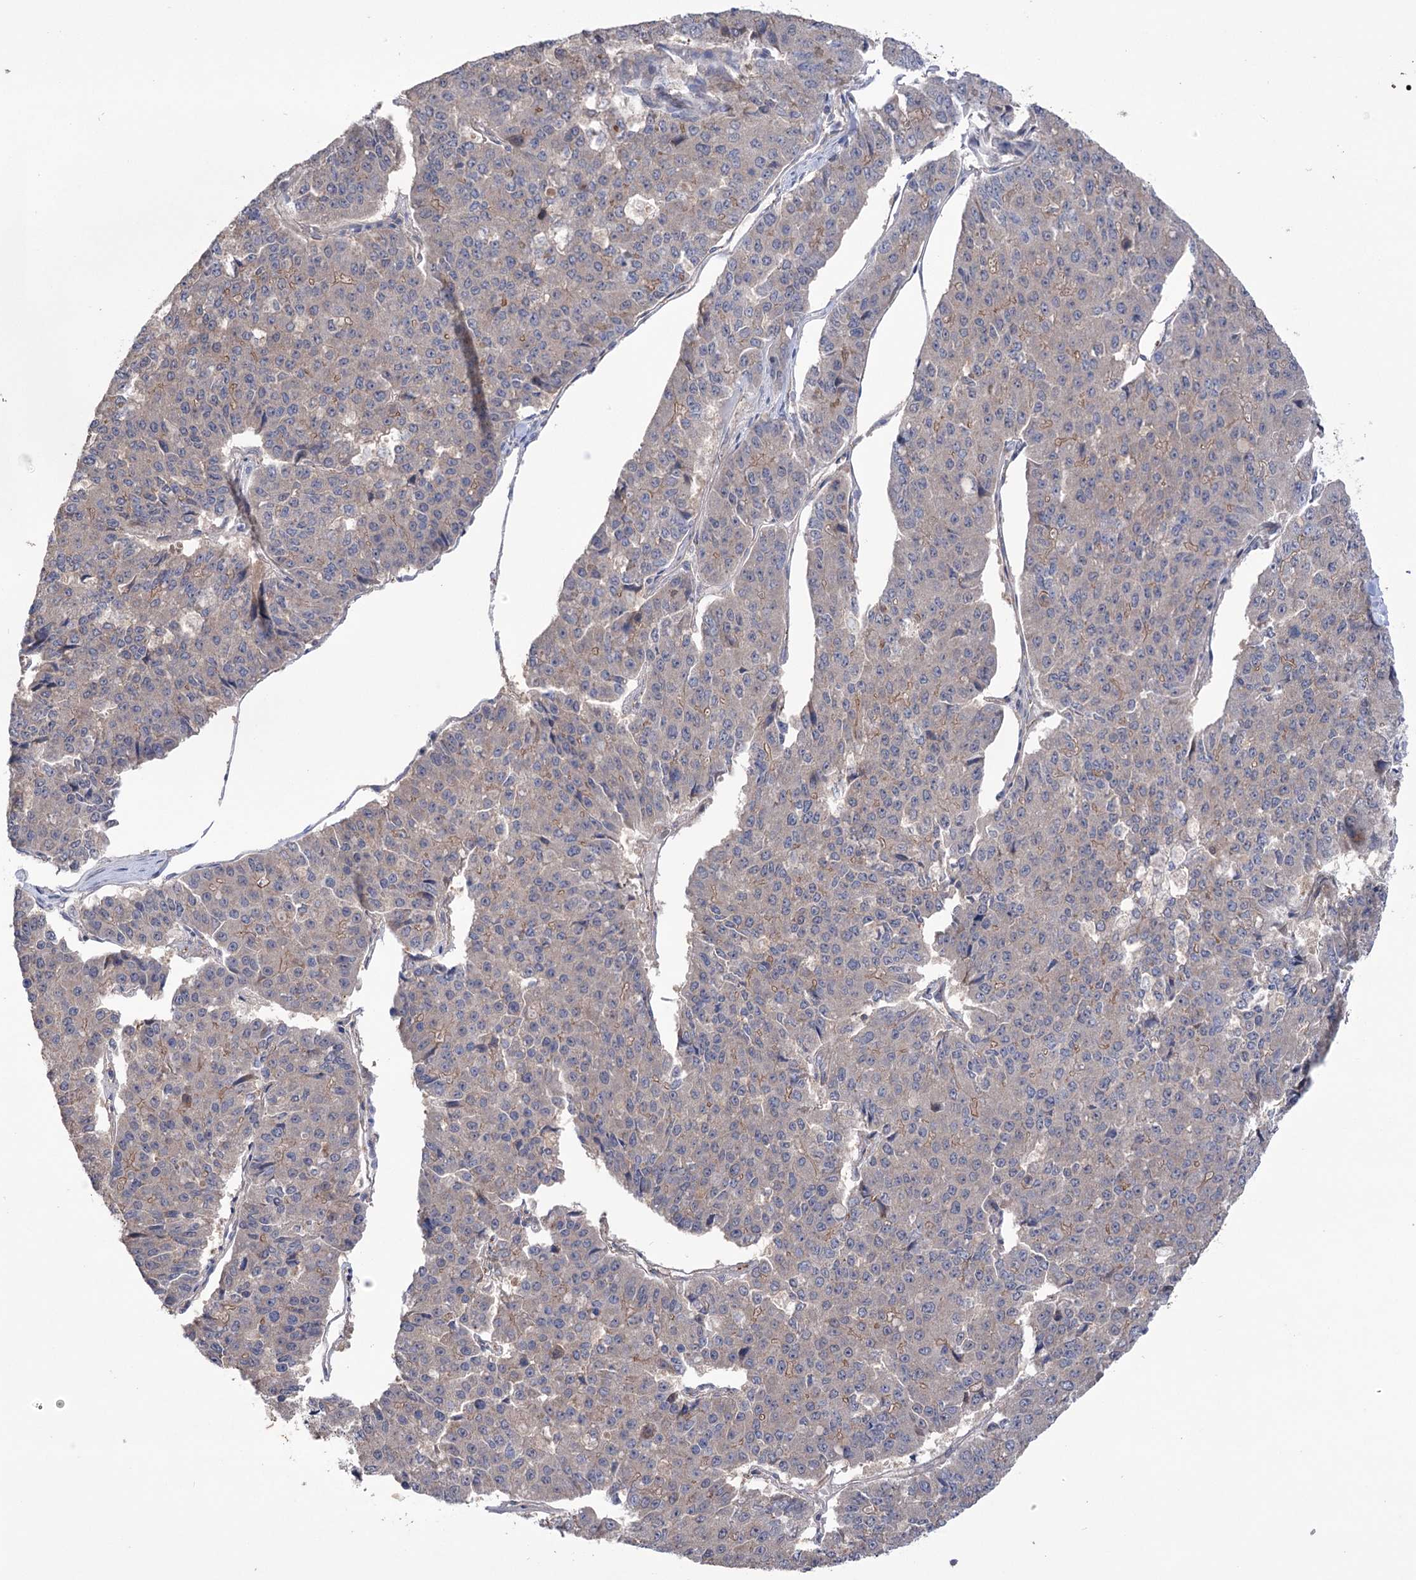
{"staining": {"intensity": "weak", "quantity": "<25%", "location": "cytoplasmic/membranous"}, "tissue": "pancreatic cancer", "cell_type": "Tumor cells", "image_type": "cancer", "snomed": [{"axis": "morphology", "description": "Adenocarcinoma, NOS"}, {"axis": "topography", "description": "Pancreas"}], "caption": "High magnification brightfield microscopy of pancreatic adenocarcinoma stained with DAB (brown) and counterstained with hematoxylin (blue): tumor cells show no significant positivity.", "gene": "TRIM71", "patient": {"sex": "male", "age": 50}}